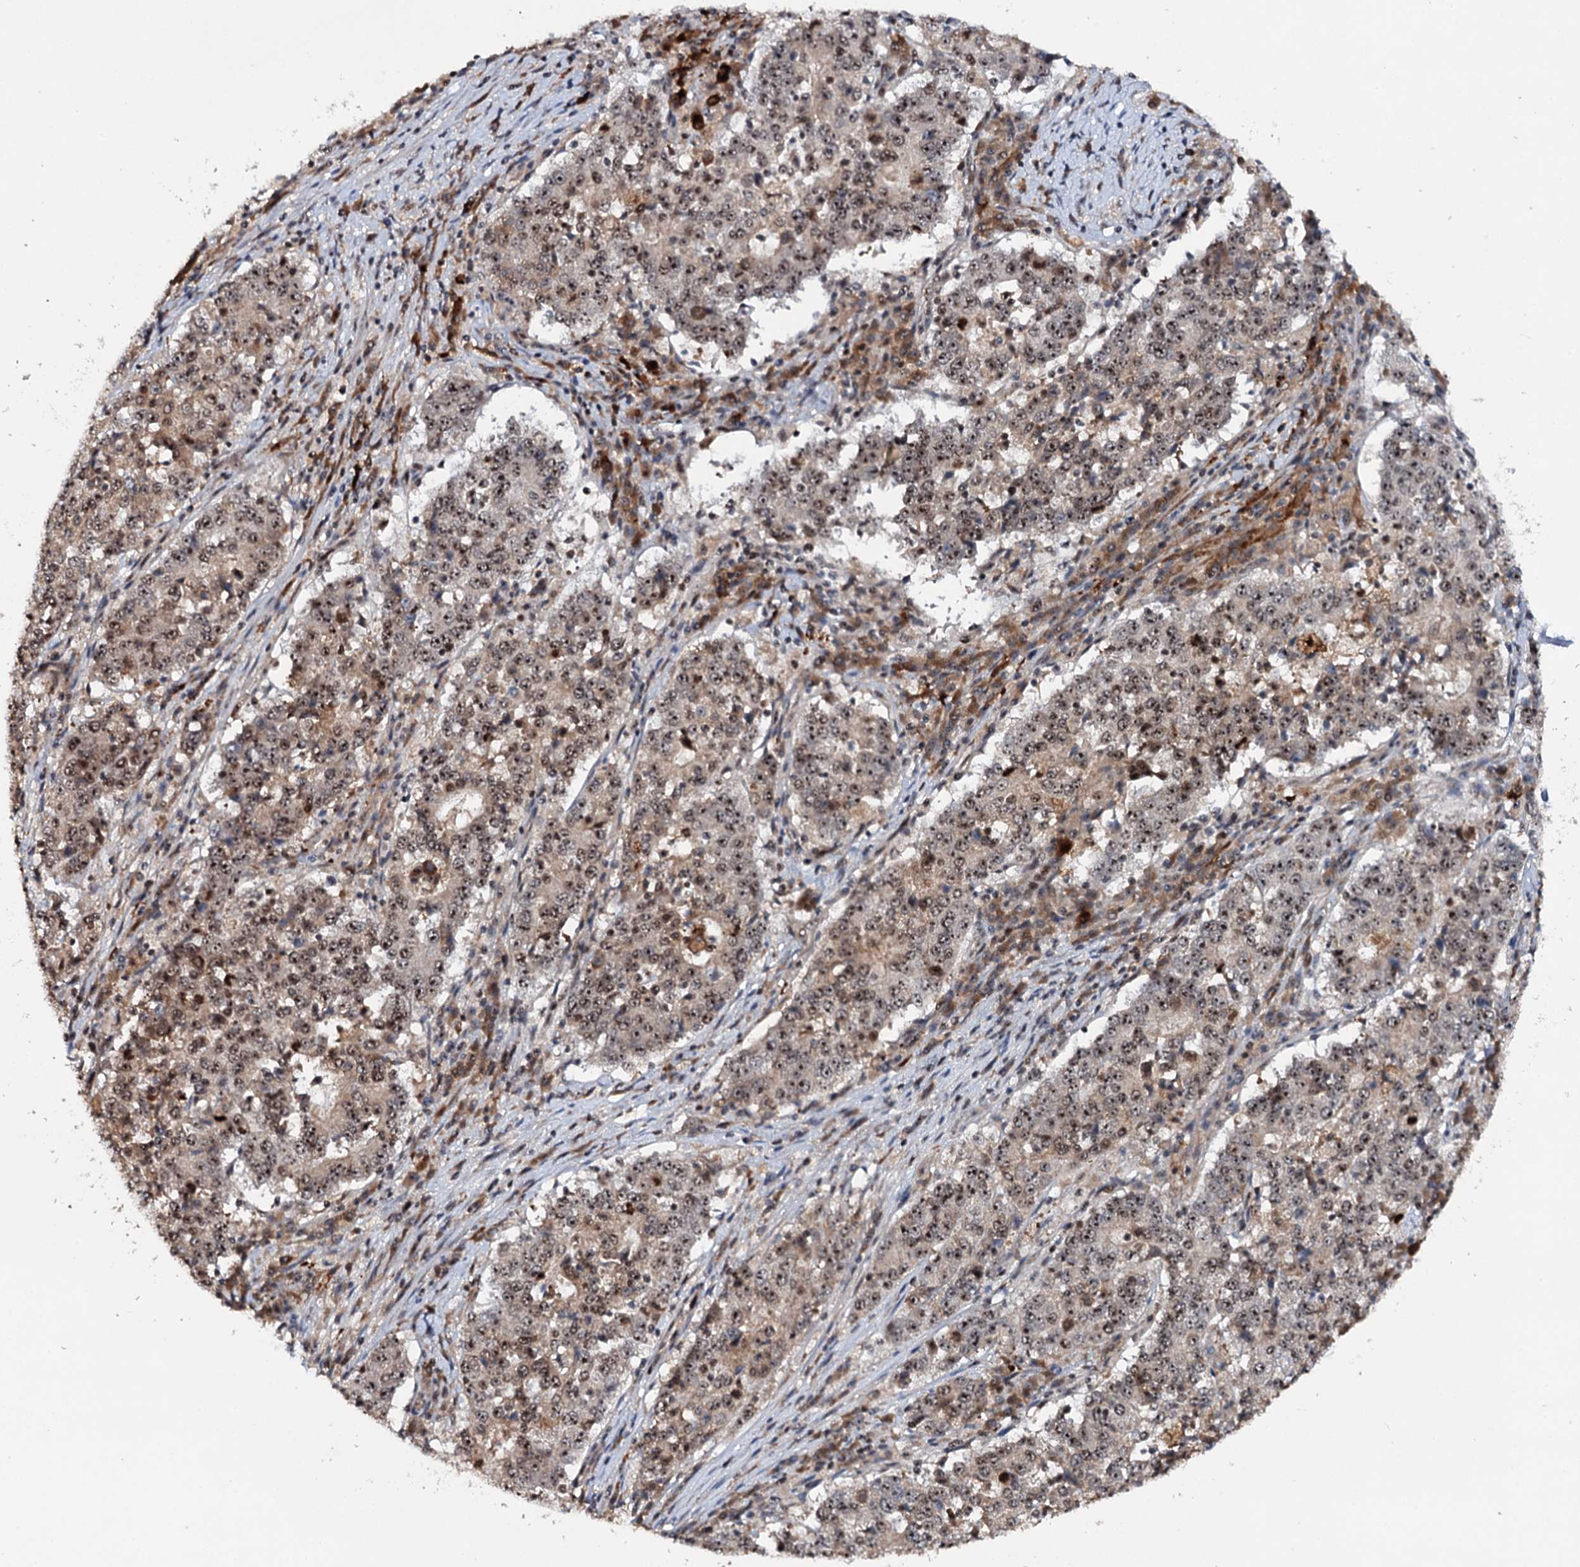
{"staining": {"intensity": "moderate", "quantity": ">75%", "location": "nuclear"}, "tissue": "stomach cancer", "cell_type": "Tumor cells", "image_type": "cancer", "snomed": [{"axis": "morphology", "description": "Adenocarcinoma, NOS"}, {"axis": "topography", "description": "Stomach"}], "caption": "This is a micrograph of IHC staining of adenocarcinoma (stomach), which shows moderate positivity in the nuclear of tumor cells.", "gene": "BUD13", "patient": {"sex": "male", "age": 59}}